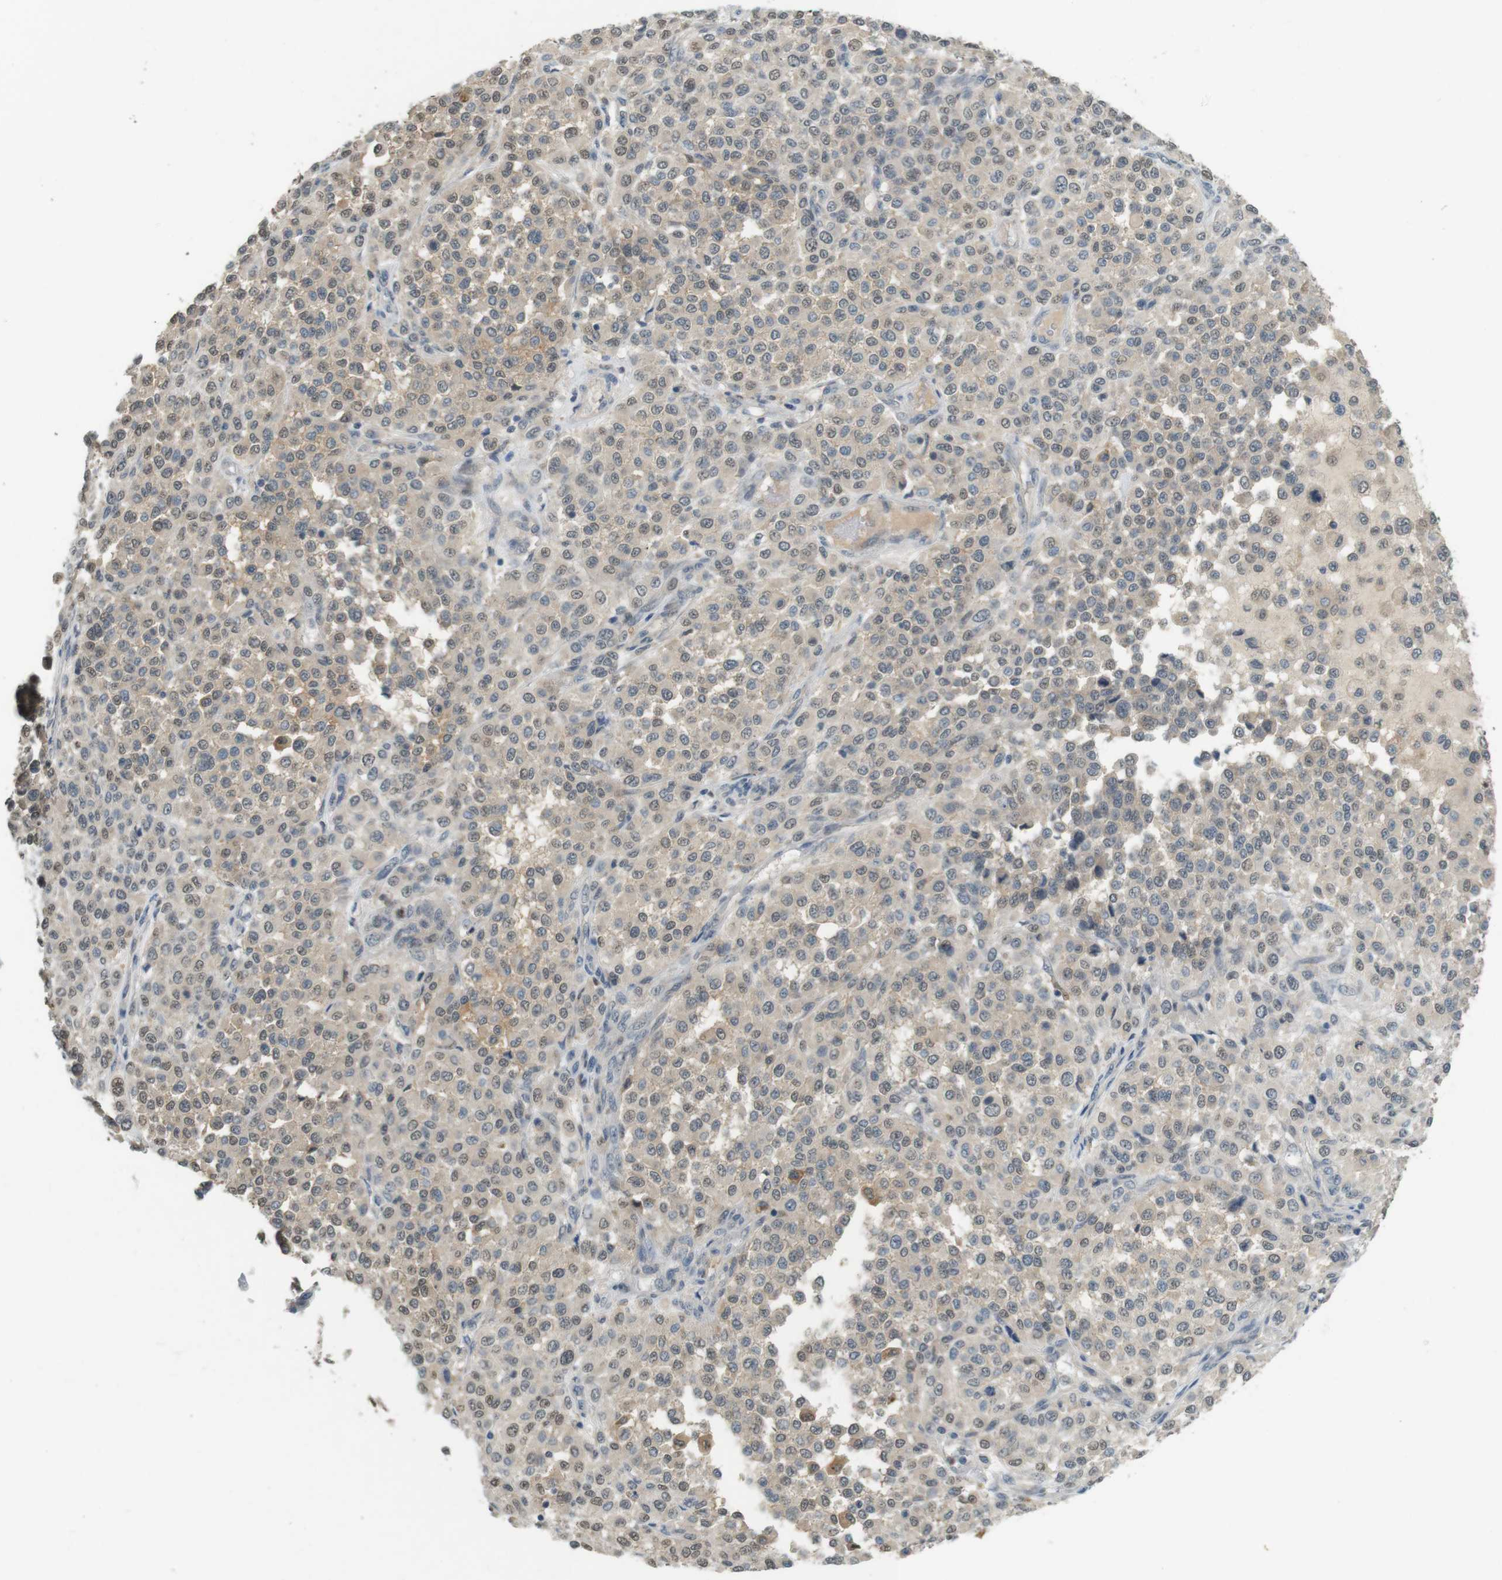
{"staining": {"intensity": "weak", "quantity": "25%-75%", "location": "cytoplasmic/membranous"}, "tissue": "melanoma", "cell_type": "Tumor cells", "image_type": "cancer", "snomed": [{"axis": "morphology", "description": "Malignant melanoma, Metastatic site"}, {"axis": "topography", "description": "Pancreas"}], "caption": "Protein analysis of malignant melanoma (metastatic site) tissue demonstrates weak cytoplasmic/membranous staining in about 25%-75% of tumor cells. The staining was performed using DAB, with brown indicating positive protein expression. Nuclei are stained blue with hematoxylin.", "gene": "CDK14", "patient": {"sex": "female", "age": 30}}